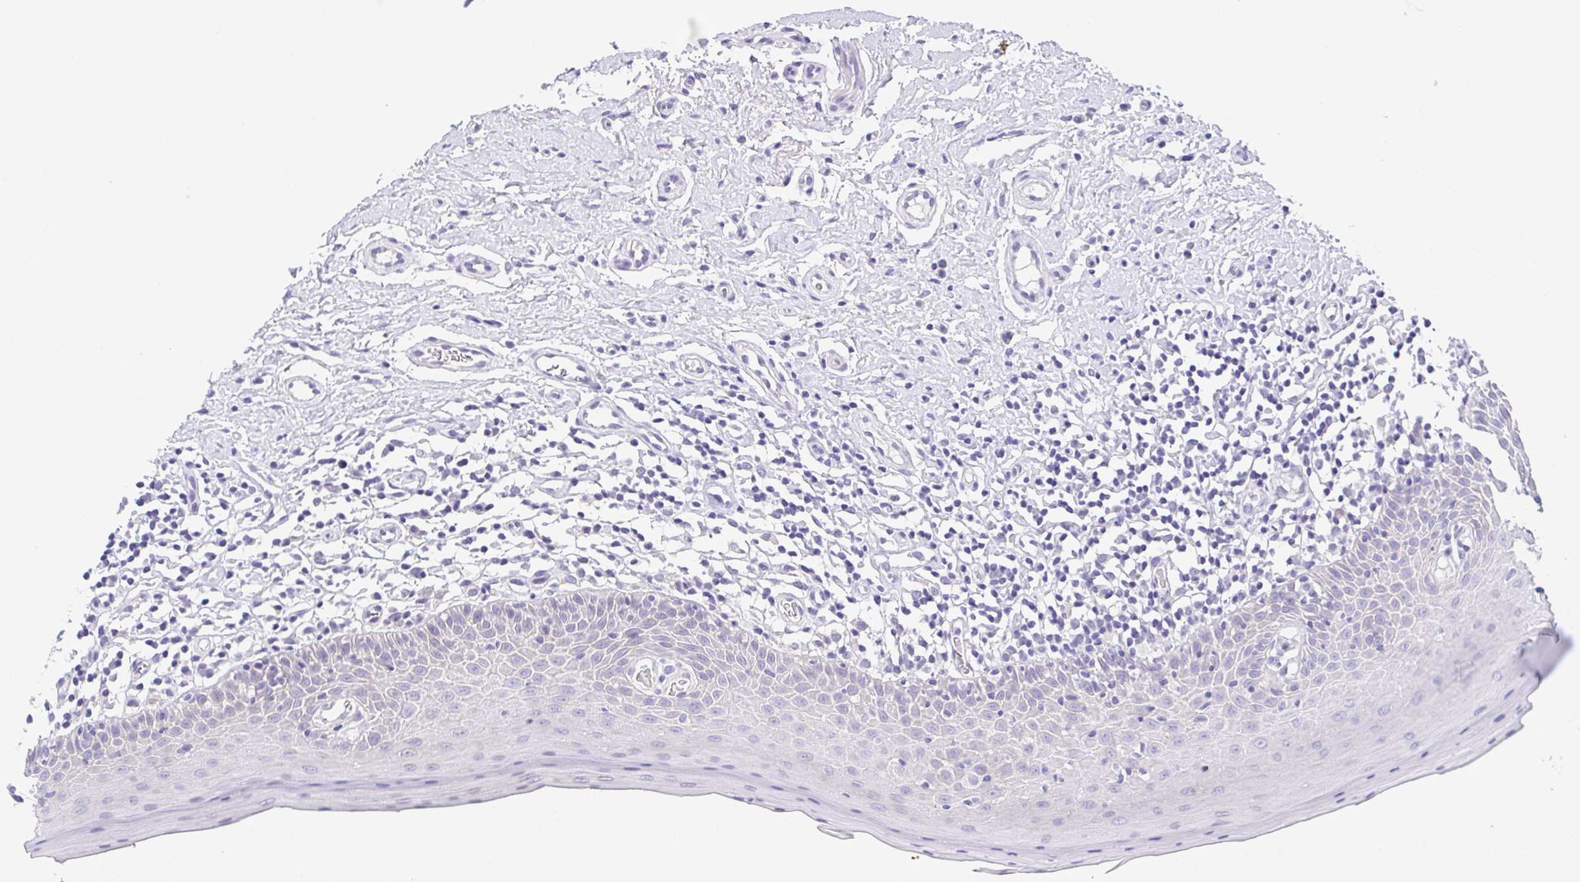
{"staining": {"intensity": "negative", "quantity": "none", "location": "none"}, "tissue": "oral mucosa", "cell_type": "Squamous epithelial cells", "image_type": "normal", "snomed": [{"axis": "morphology", "description": "Normal tissue, NOS"}, {"axis": "topography", "description": "Oral tissue"}, {"axis": "topography", "description": "Tounge, NOS"}], "caption": "The micrograph demonstrates no significant positivity in squamous epithelial cells of oral mucosa. (Immunohistochemistry, brightfield microscopy, high magnification).", "gene": "LUZP4", "patient": {"sex": "female", "age": 58}}